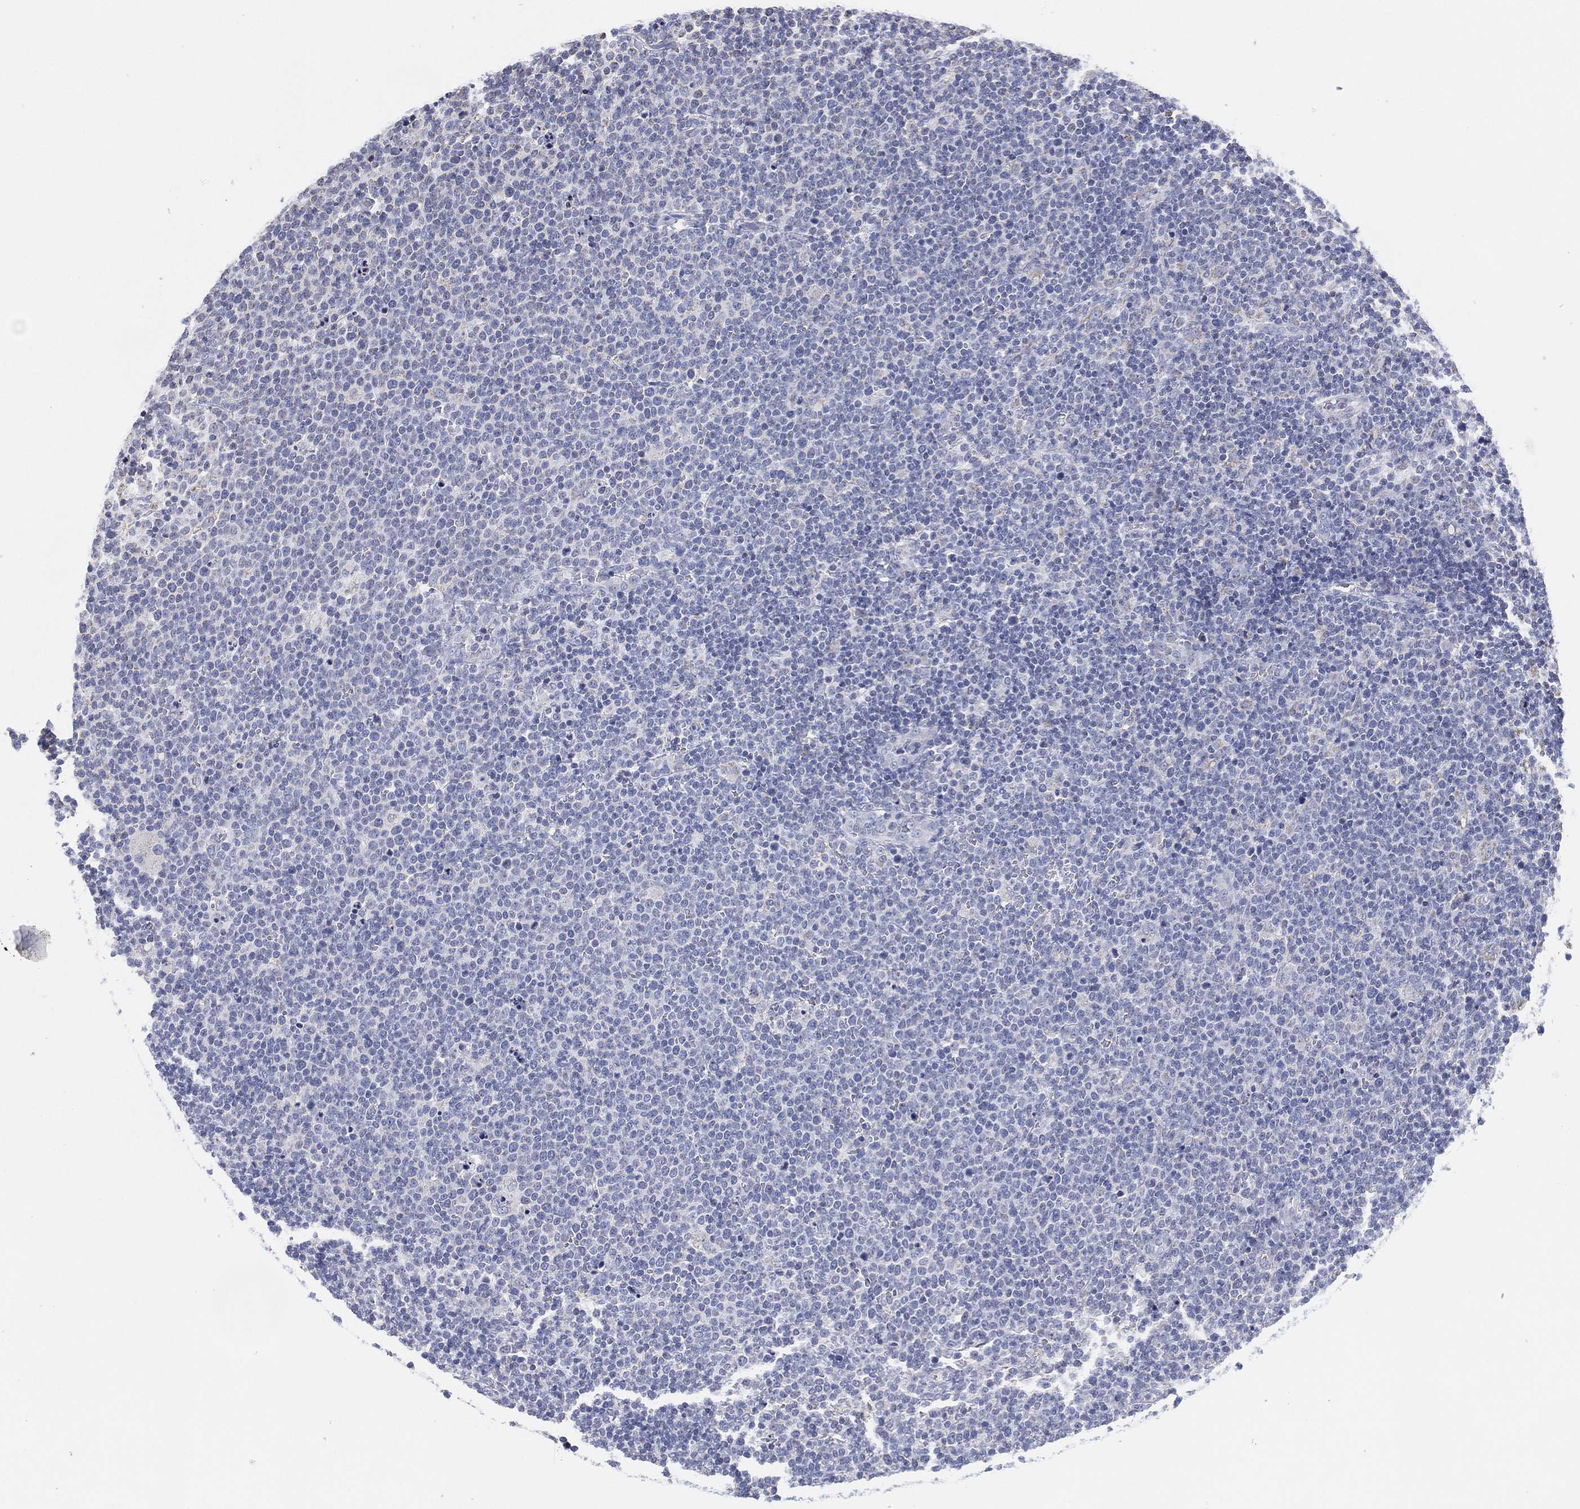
{"staining": {"intensity": "negative", "quantity": "none", "location": "none"}, "tissue": "lymphoma", "cell_type": "Tumor cells", "image_type": "cancer", "snomed": [{"axis": "morphology", "description": "Malignant lymphoma, non-Hodgkin's type, High grade"}, {"axis": "topography", "description": "Lymph node"}], "caption": "The photomicrograph displays no staining of tumor cells in lymphoma. Nuclei are stained in blue.", "gene": "CFTR", "patient": {"sex": "male", "age": 61}}